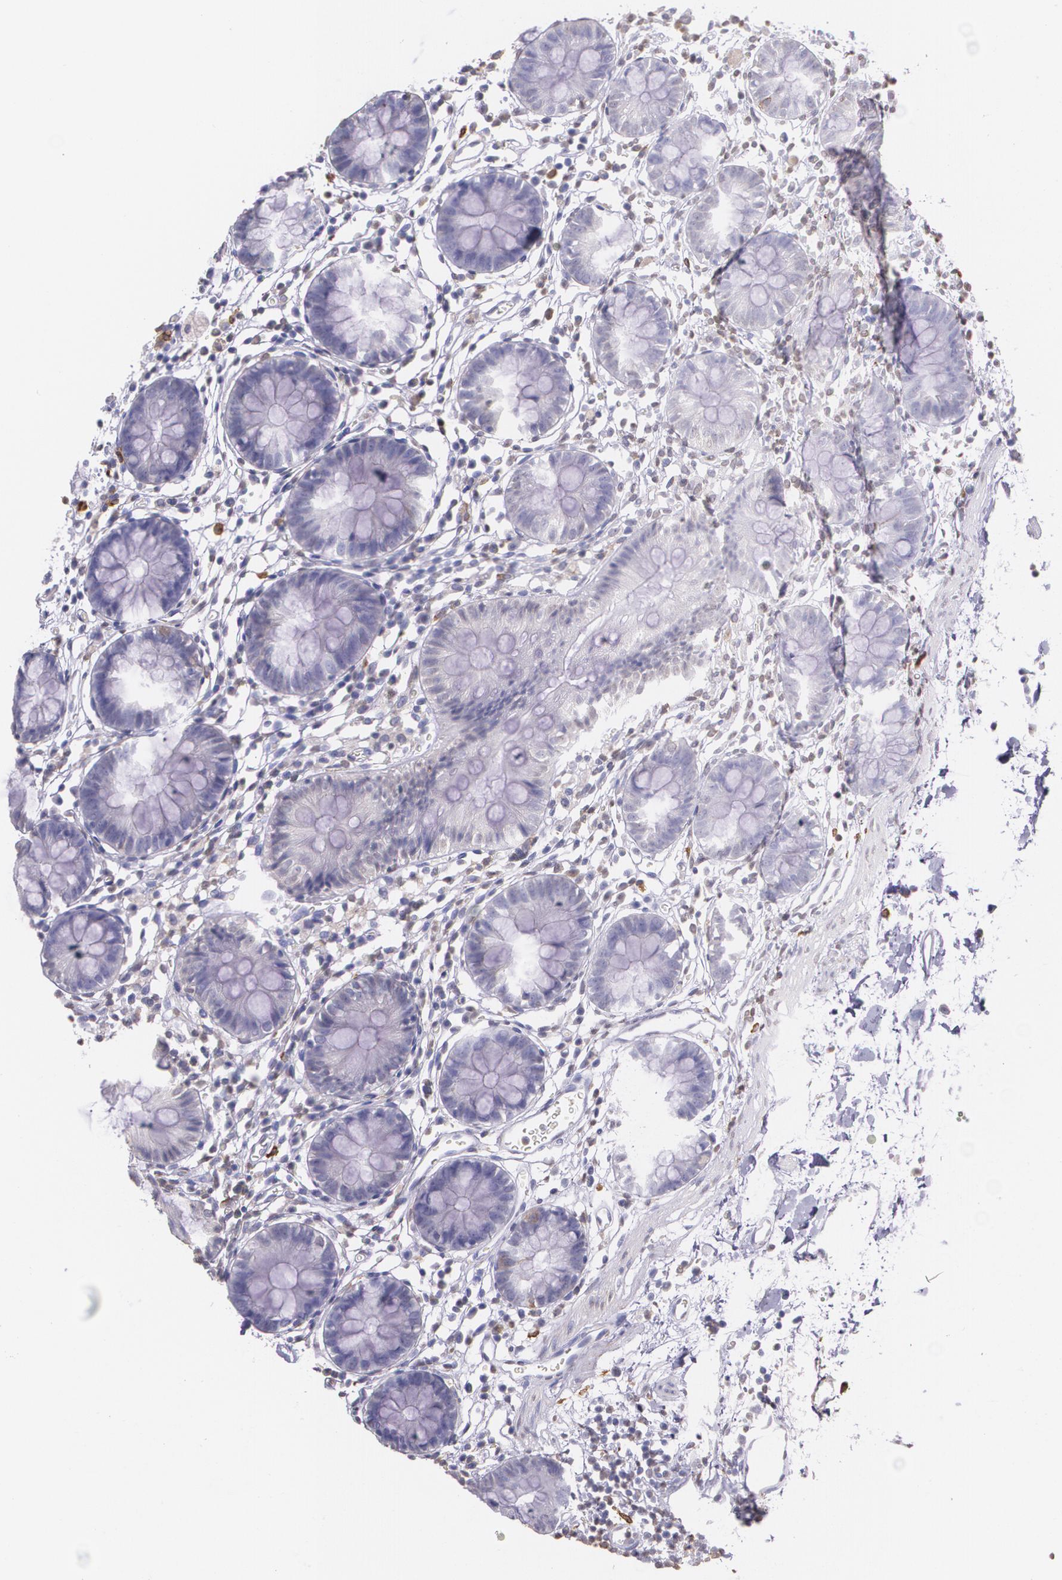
{"staining": {"intensity": "negative", "quantity": "none", "location": "none"}, "tissue": "colon", "cell_type": "Endothelial cells", "image_type": "normal", "snomed": [{"axis": "morphology", "description": "Normal tissue, NOS"}, {"axis": "topography", "description": "Colon"}], "caption": "Immunohistochemistry (IHC) micrograph of normal colon: colon stained with DAB exhibits no significant protein staining in endothelial cells.", "gene": "RTN1", "patient": {"sex": "male", "age": 14}}